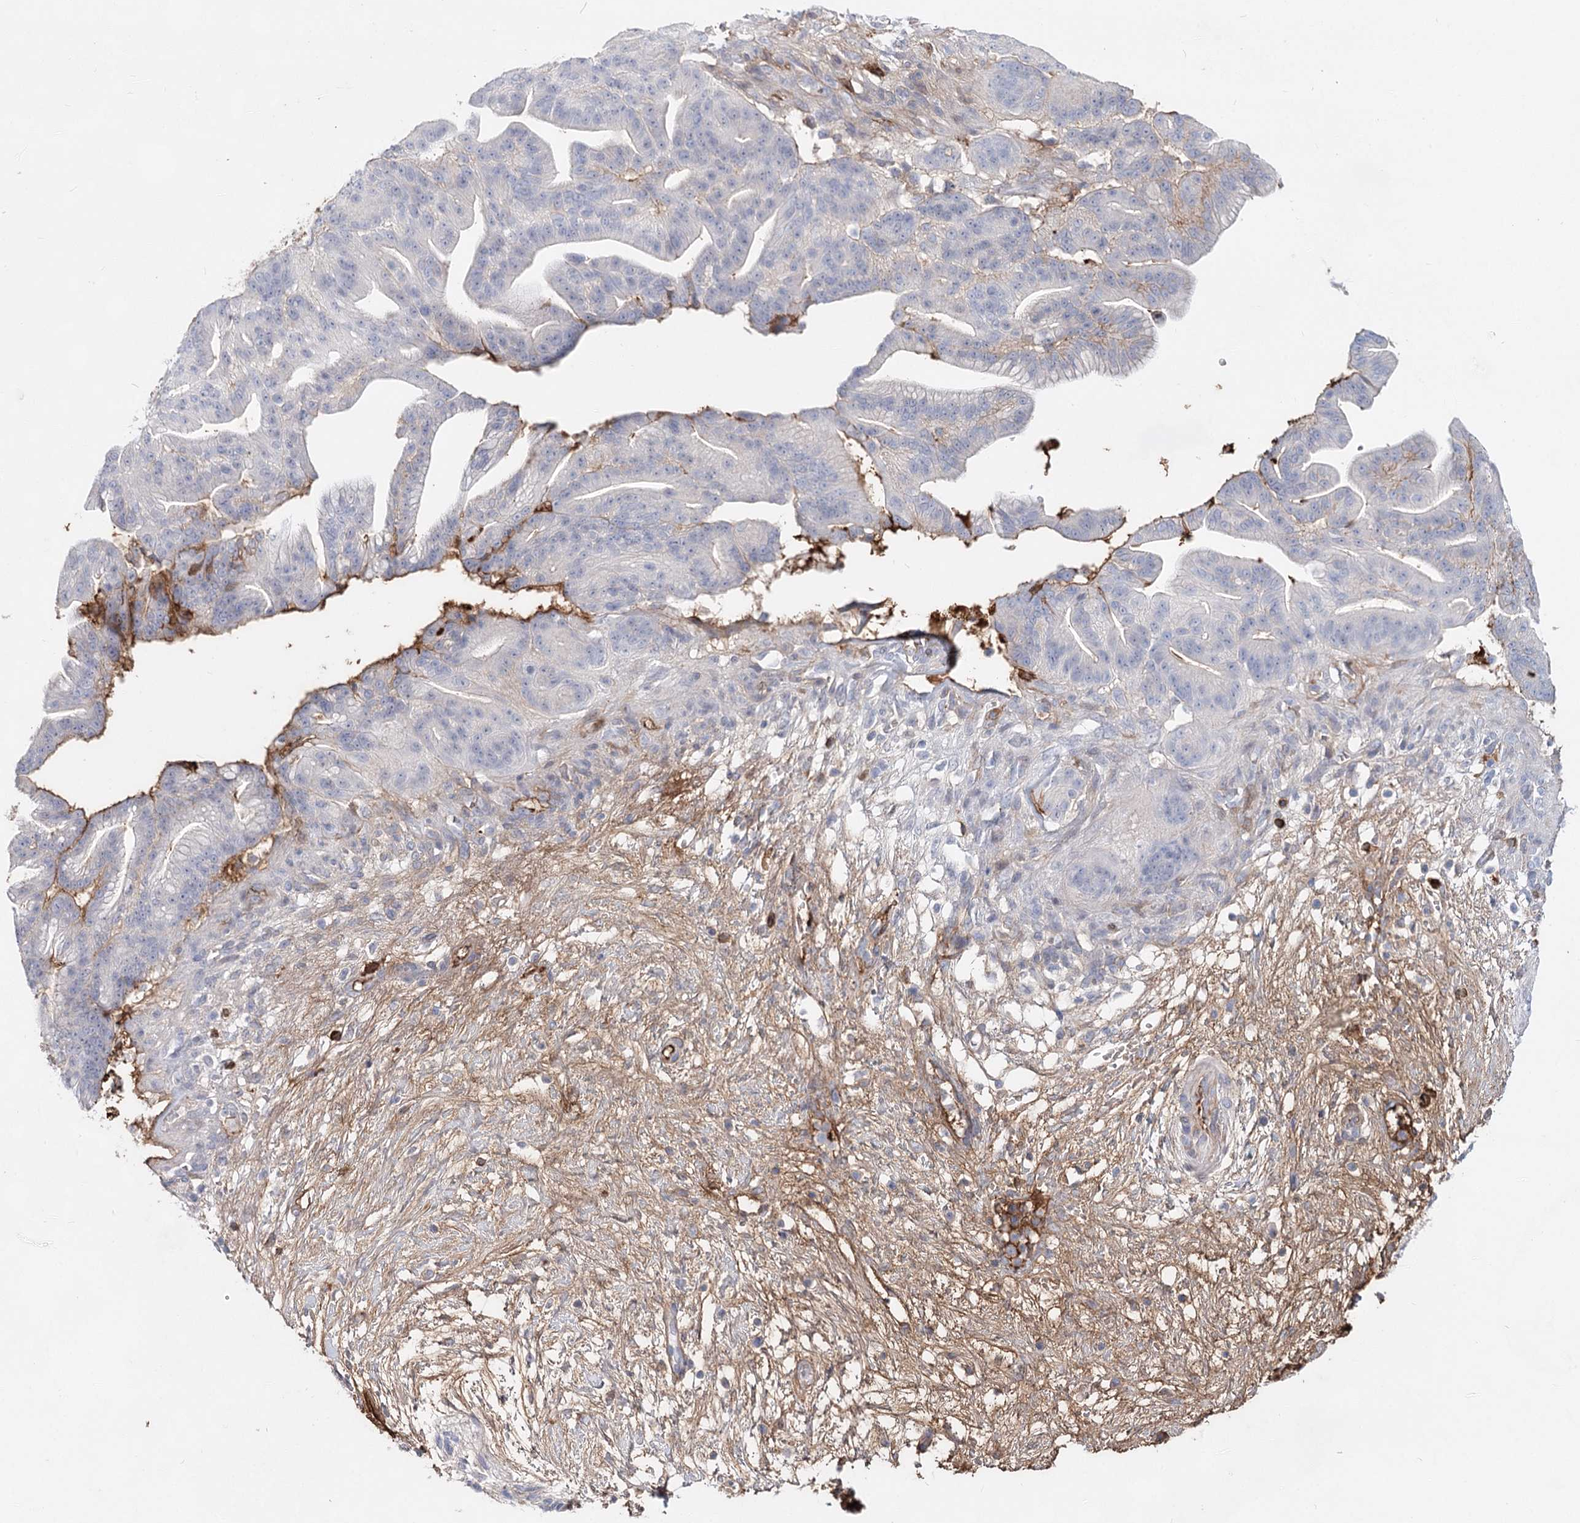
{"staining": {"intensity": "negative", "quantity": "none", "location": "none"}, "tissue": "pancreatic cancer", "cell_type": "Tumor cells", "image_type": "cancer", "snomed": [{"axis": "morphology", "description": "Adenocarcinoma, NOS"}, {"axis": "topography", "description": "Pancreas"}], "caption": "Tumor cells are negative for brown protein staining in pancreatic cancer (adenocarcinoma). (Brightfield microscopy of DAB (3,3'-diaminobenzidine) immunohistochemistry (IHC) at high magnification).", "gene": "TASOR2", "patient": {"sex": "male", "age": 68}}